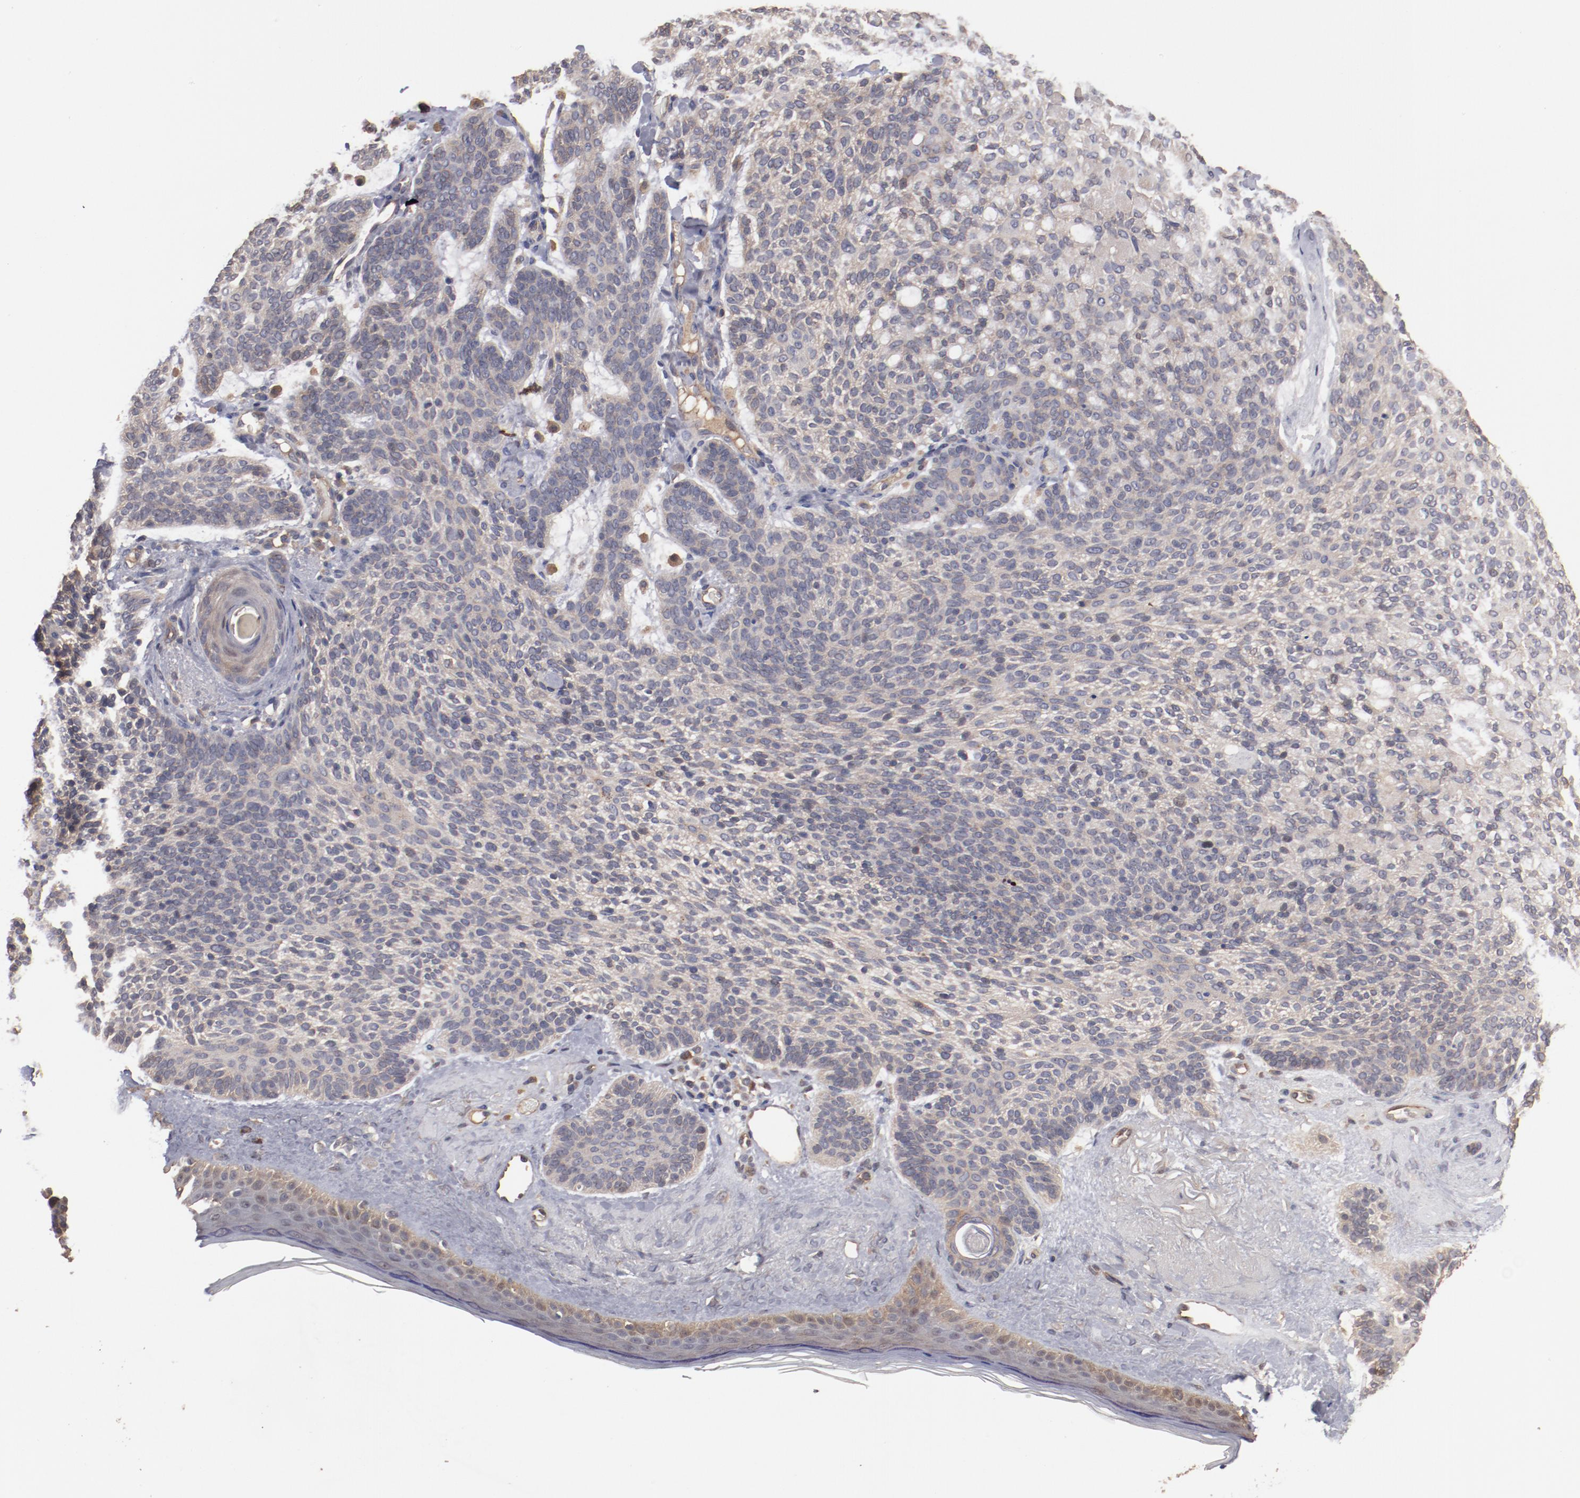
{"staining": {"intensity": "weak", "quantity": "25%-75%", "location": "cytoplasmic/membranous"}, "tissue": "skin cancer", "cell_type": "Tumor cells", "image_type": "cancer", "snomed": [{"axis": "morphology", "description": "Normal tissue, NOS"}, {"axis": "morphology", "description": "Basal cell carcinoma"}, {"axis": "topography", "description": "Skin"}], "caption": "Protein staining demonstrates weak cytoplasmic/membranous expression in about 25%-75% of tumor cells in skin cancer (basal cell carcinoma).", "gene": "DNAAF2", "patient": {"sex": "female", "age": 70}}